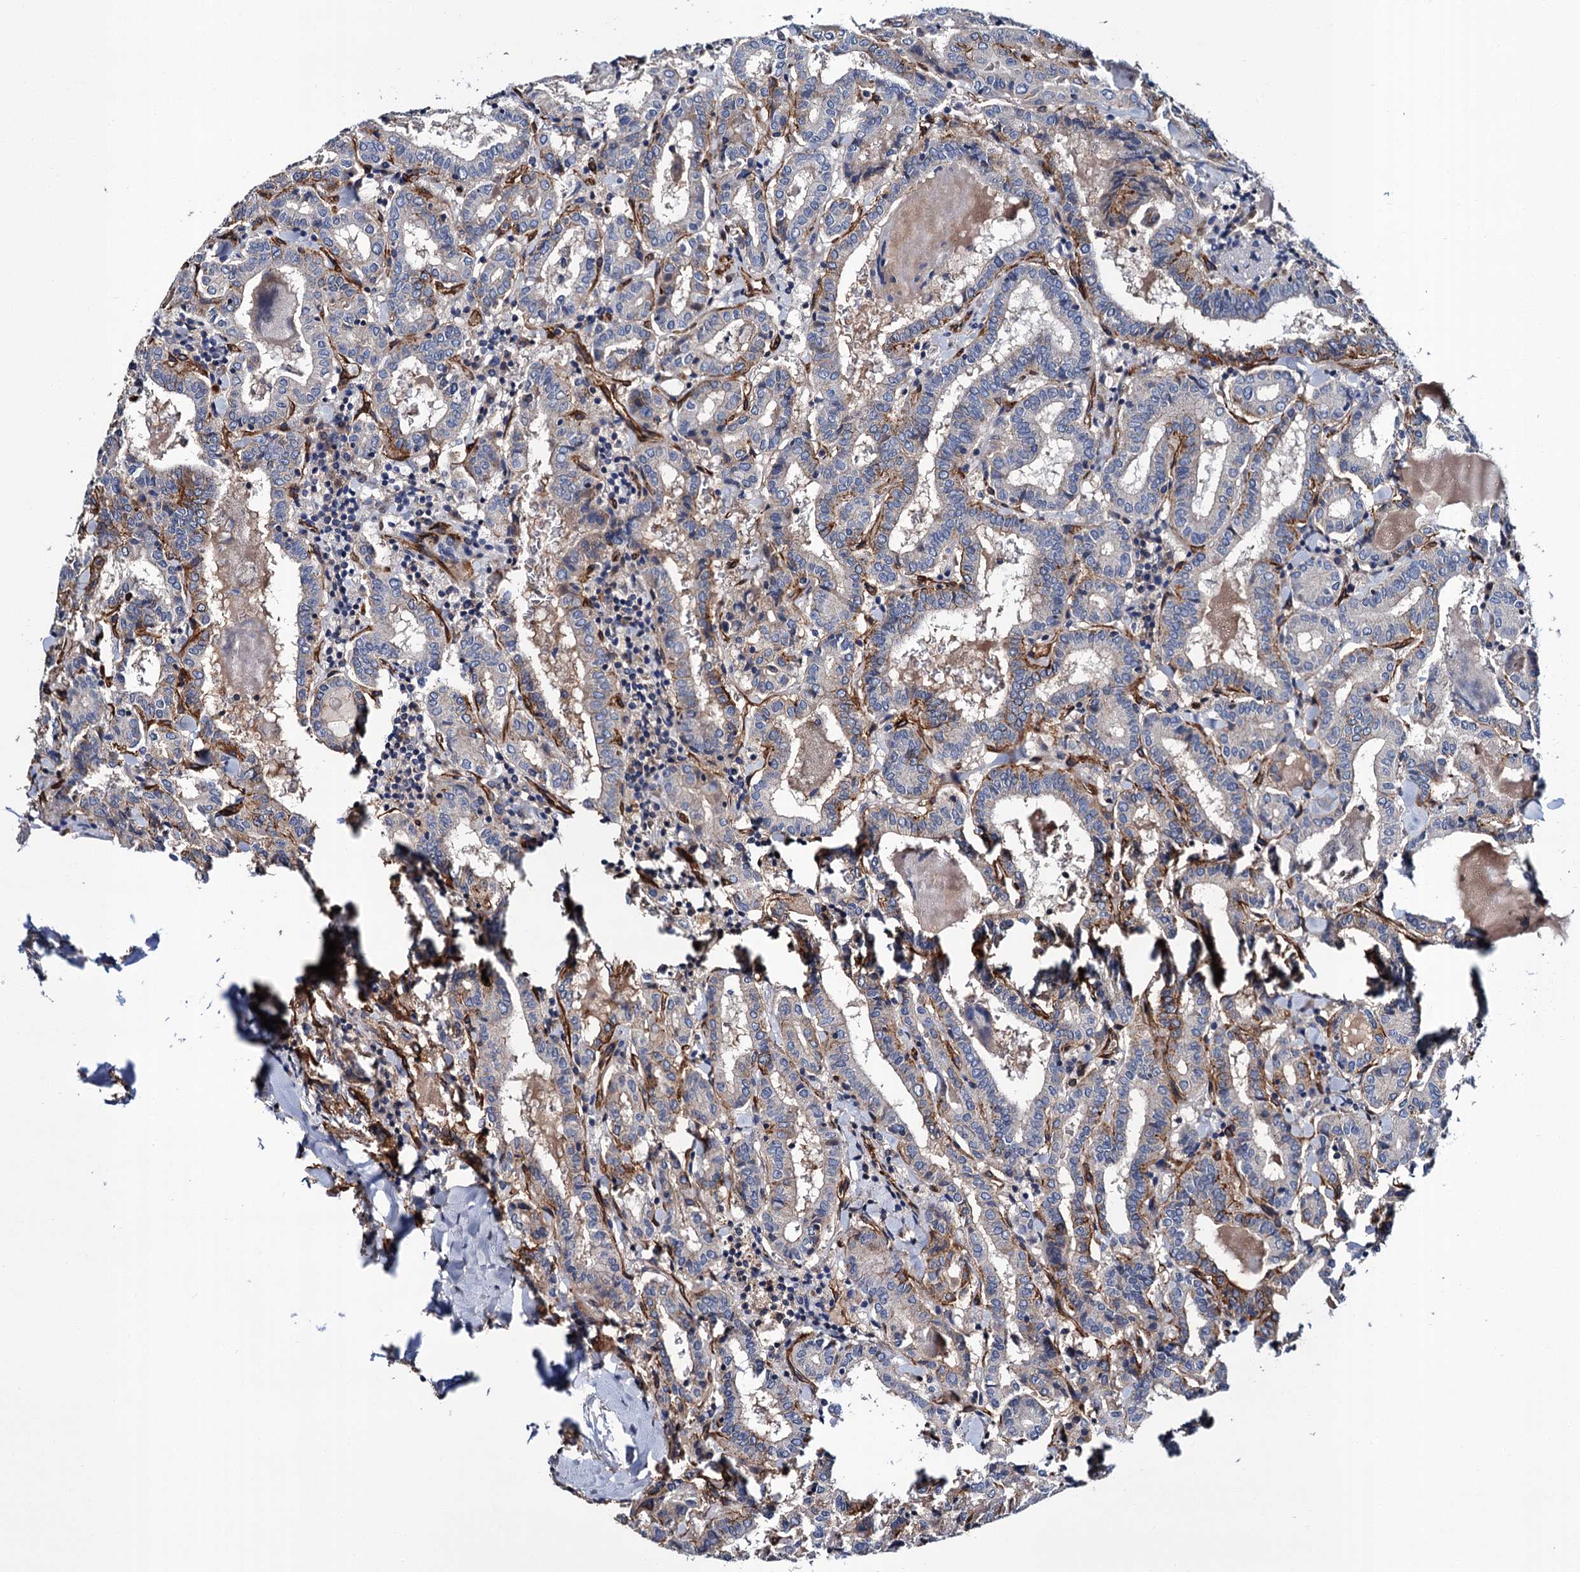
{"staining": {"intensity": "weak", "quantity": "<25%", "location": "cytoplasmic/membranous"}, "tissue": "thyroid cancer", "cell_type": "Tumor cells", "image_type": "cancer", "snomed": [{"axis": "morphology", "description": "Papillary adenocarcinoma, NOS"}, {"axis": "topography", "description": "Thyroid gland"}], "caption": "The immunohistochemistry histopathology image has no significant positivity in tumor cells of thyroid cancer tissue.", "gene": "CACNA1C", "patient": {"sex": "female", "age": 72}}